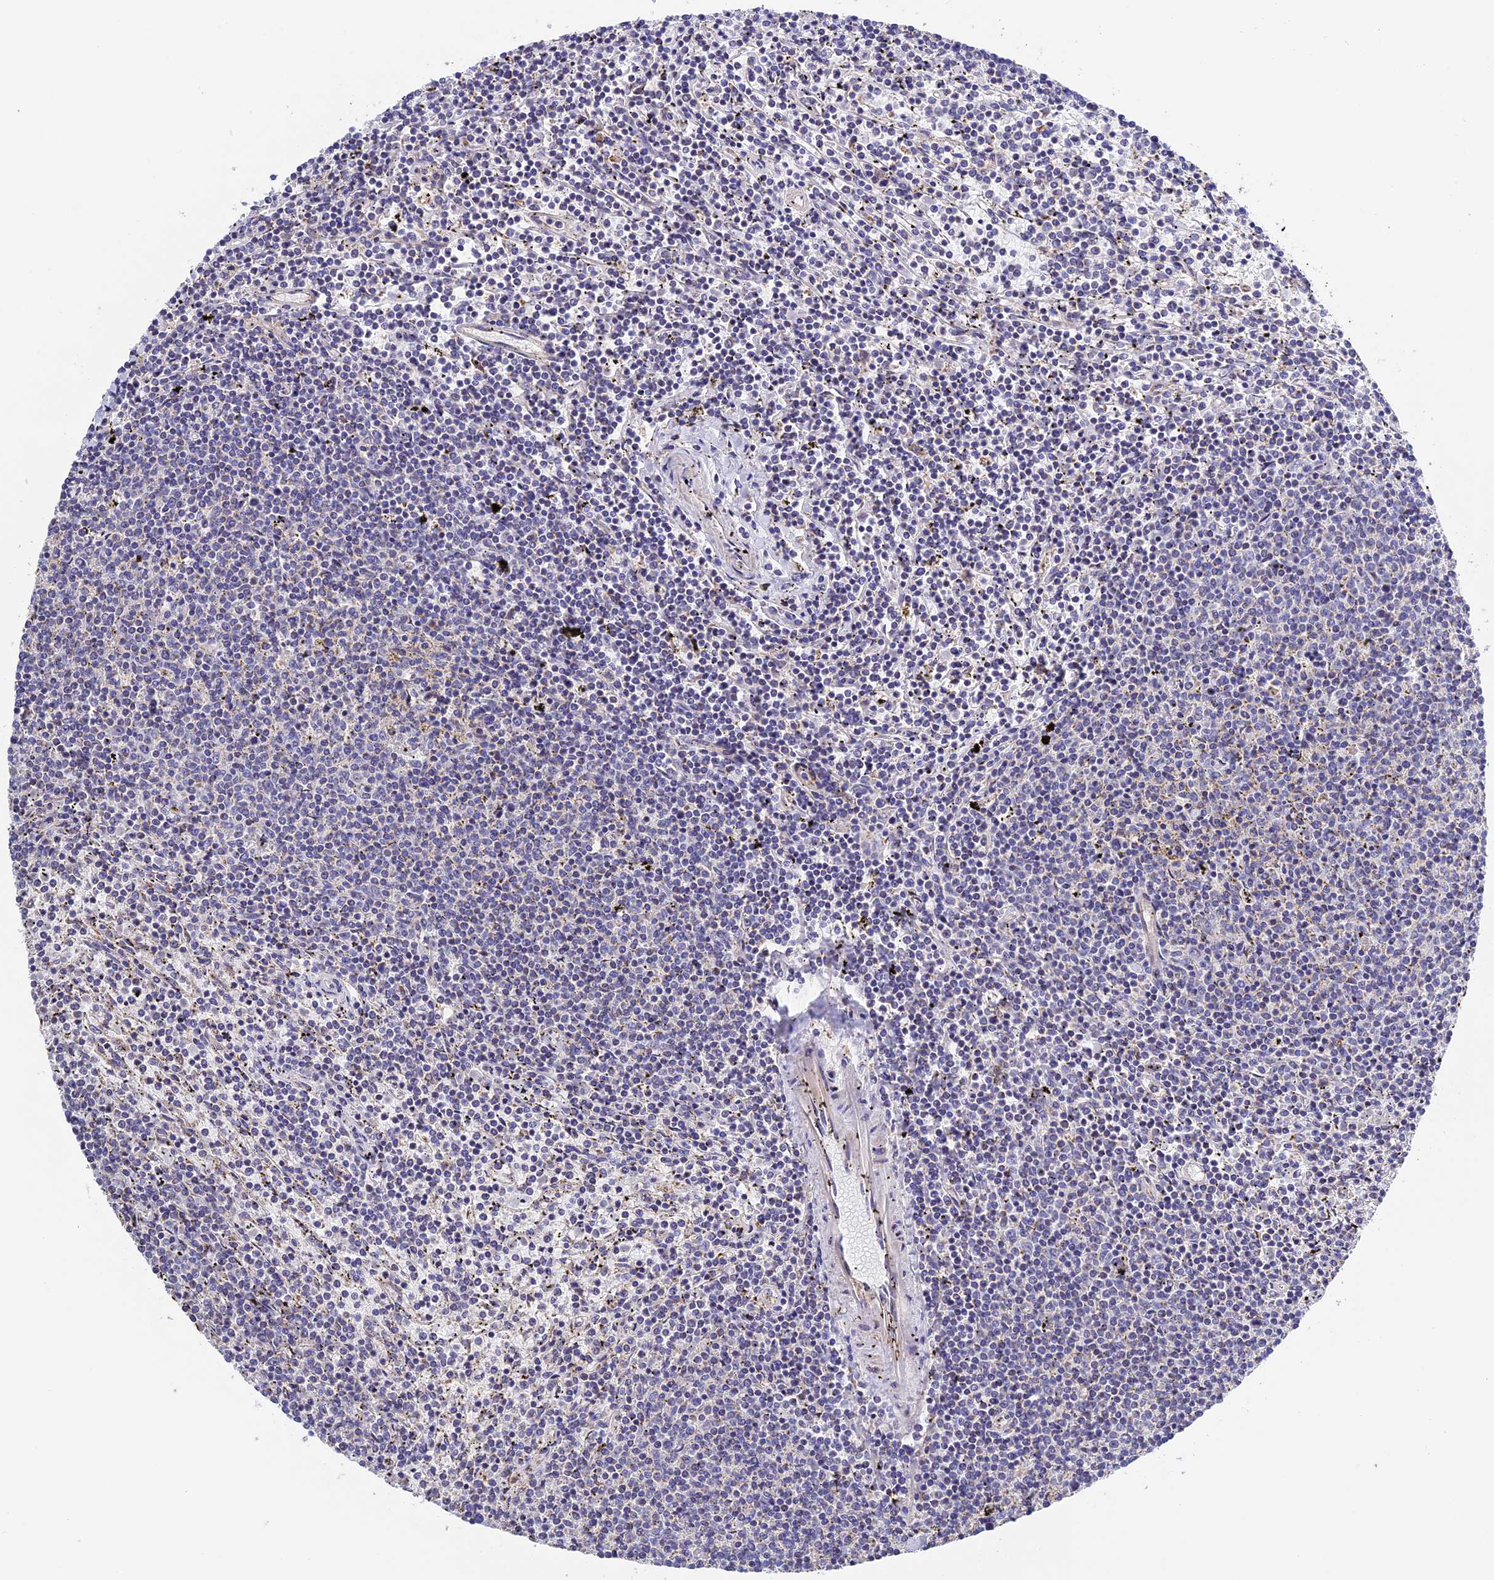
{"staining": {"intensity": "negative", "quantity": "none", "location": "none"}, "tissue": "lymphoma", "cell_type": "Tumor cells", "image_type": "cancer", "snomed": [{"axis": "morphology", "description": "Malignant lymphoma, non-Hodgkin's type, Low grade"}, {"axis": "topography", "description": "Spleen"}], "caption": "IHC image of neoplastic tissue: malignant lymphoma, non-Hodgkin's type (low-grade) stained with DAB (3,3'-diaminobenzidine) demonstrates no significant protein expression in tumor cells.", "gene": "ETFDH", "patient": {"sex": "female", "age": 50}}